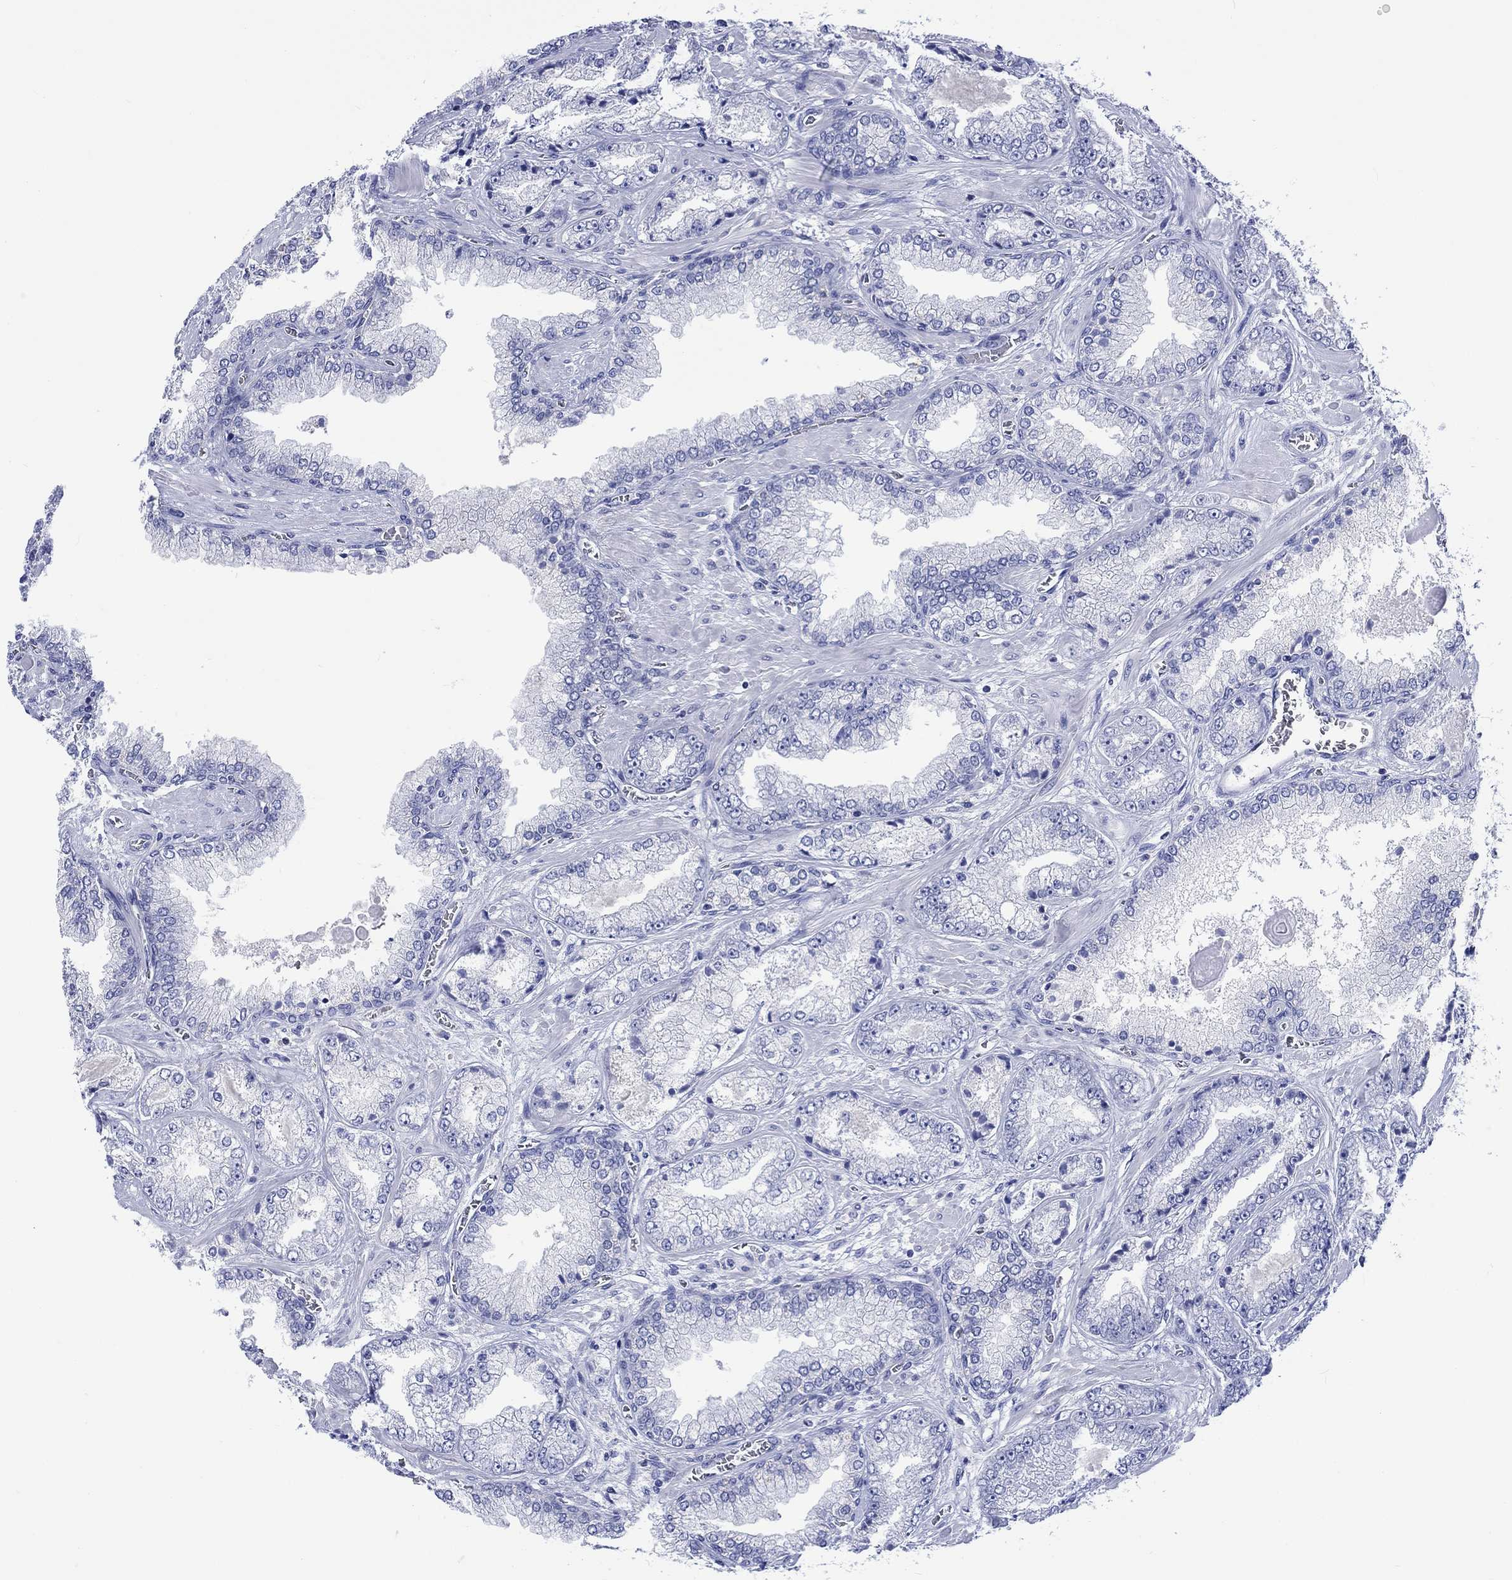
{"staining": {"intensity": "negative", "quantity": "none", "location": "none"}, "tissue": "prostate cancer", "cell_type": "Tumor cells", "image_type": "cancer", "snomed": [{"axis": "morphology", "description": "Adenocarcinoma, Low grade"}, {"axis": "topography", "description": "Prostate"}], "caption": "Immunohistochemistry (IHC) image of prostate cancer stained for a protein (brown), which reveals no positivity in tumor cells.", "gene": "TOMM20L", "patient": {"sex": "male", "age": 57}}